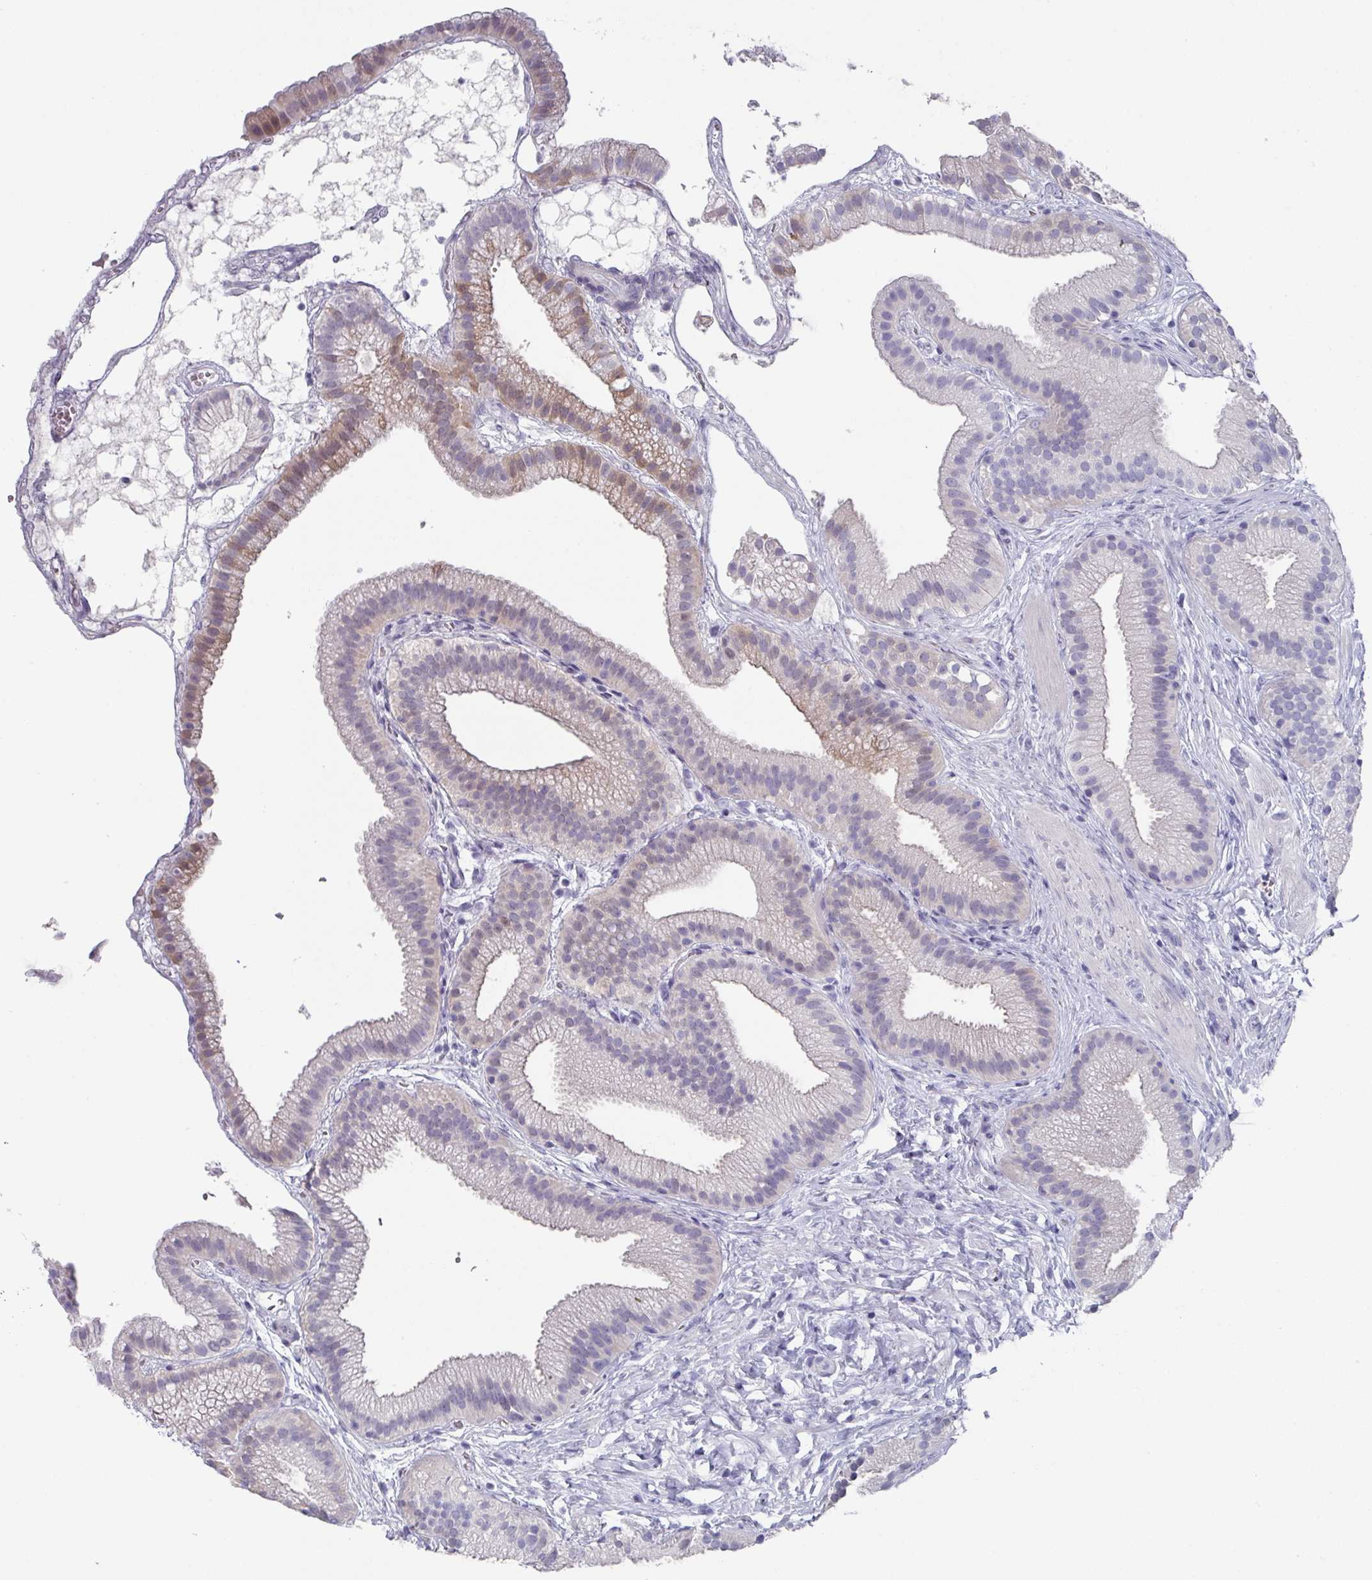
{"staining": {"intensity": "weak", "quantity": "<25%", "location": "cytoplasmic/membranous"}, "tissue": "gallbladder", "cell_type": "Glandular cells", "image_type": "normal", "snomed": [{"axis": "morphology", "description": "Normal tissue, NOS"}, {"axis": "topography", "description": "Gallbladder"}], "caption": "The micrograph reveals no significant expression in glandular cells of gallbladder.", "gene": "DEFB115", "patient": {"sex": "female", "age": 63}}